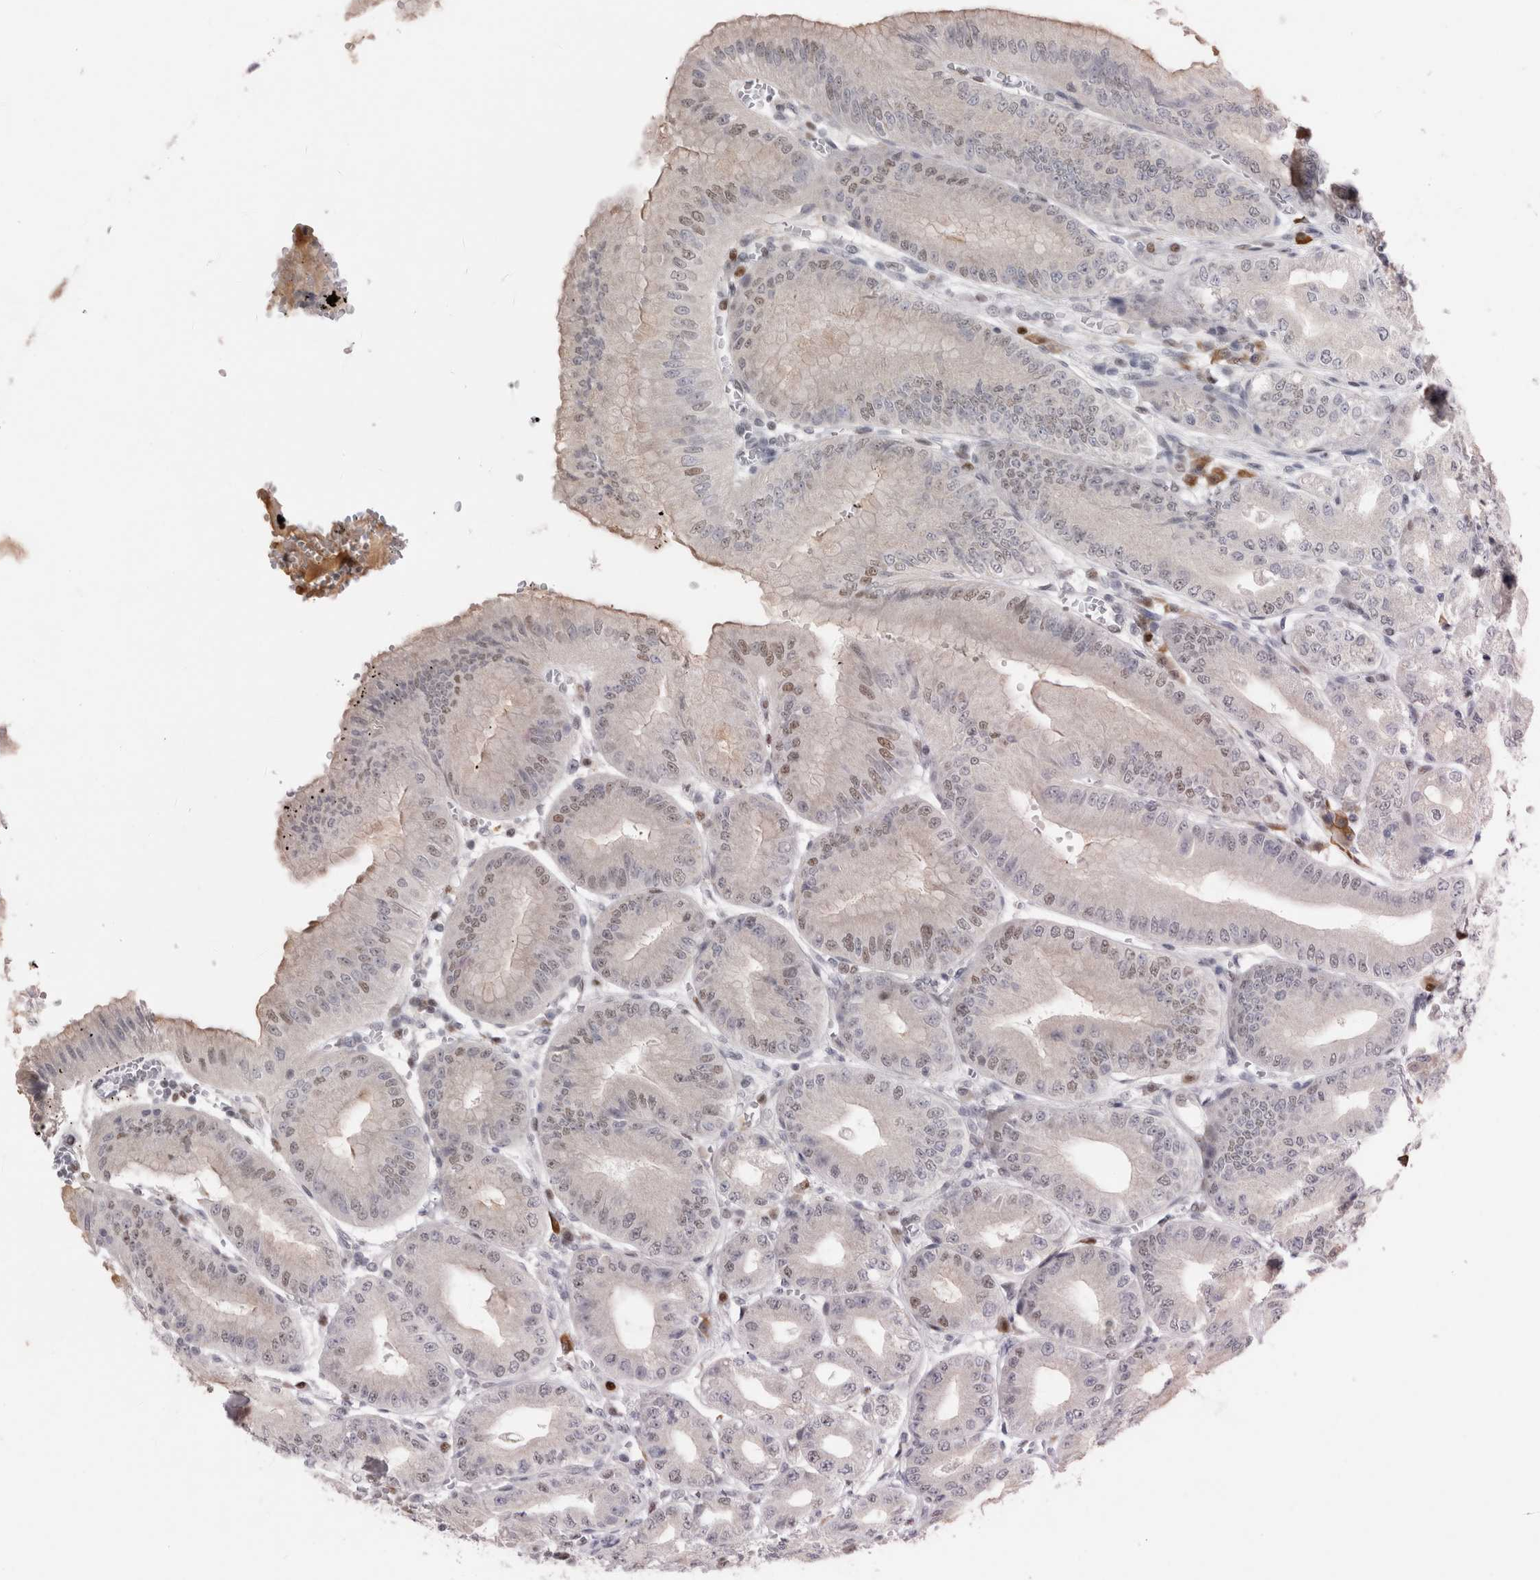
{"staining": {"intensity": "moderate", "quantity": "25%-75%", "location": "nuclear"}, "tissue": "stomach", "cell_type": "Glandular cells", "image_type": "normal", "snomed": [{"axis": "morphology", "description": "Normal tissue, NOS"}, {"axis": "topography", "description": "Stomach, lower"}], "caption": "Immunohistochemistry staining of normal stomach, which displays medium levels of moderate nuclear positivity in about 25%-75% of glandular cells indicating moderate nuclear protein positivity. The staining was performed using DAB (3,3'-diaminobenzidine) (brown) for protein detection and nuclei were counterstained in hematoxylin (blue).", "gene": "SRARP", "patient": {"sex": "male", "age": 71}}